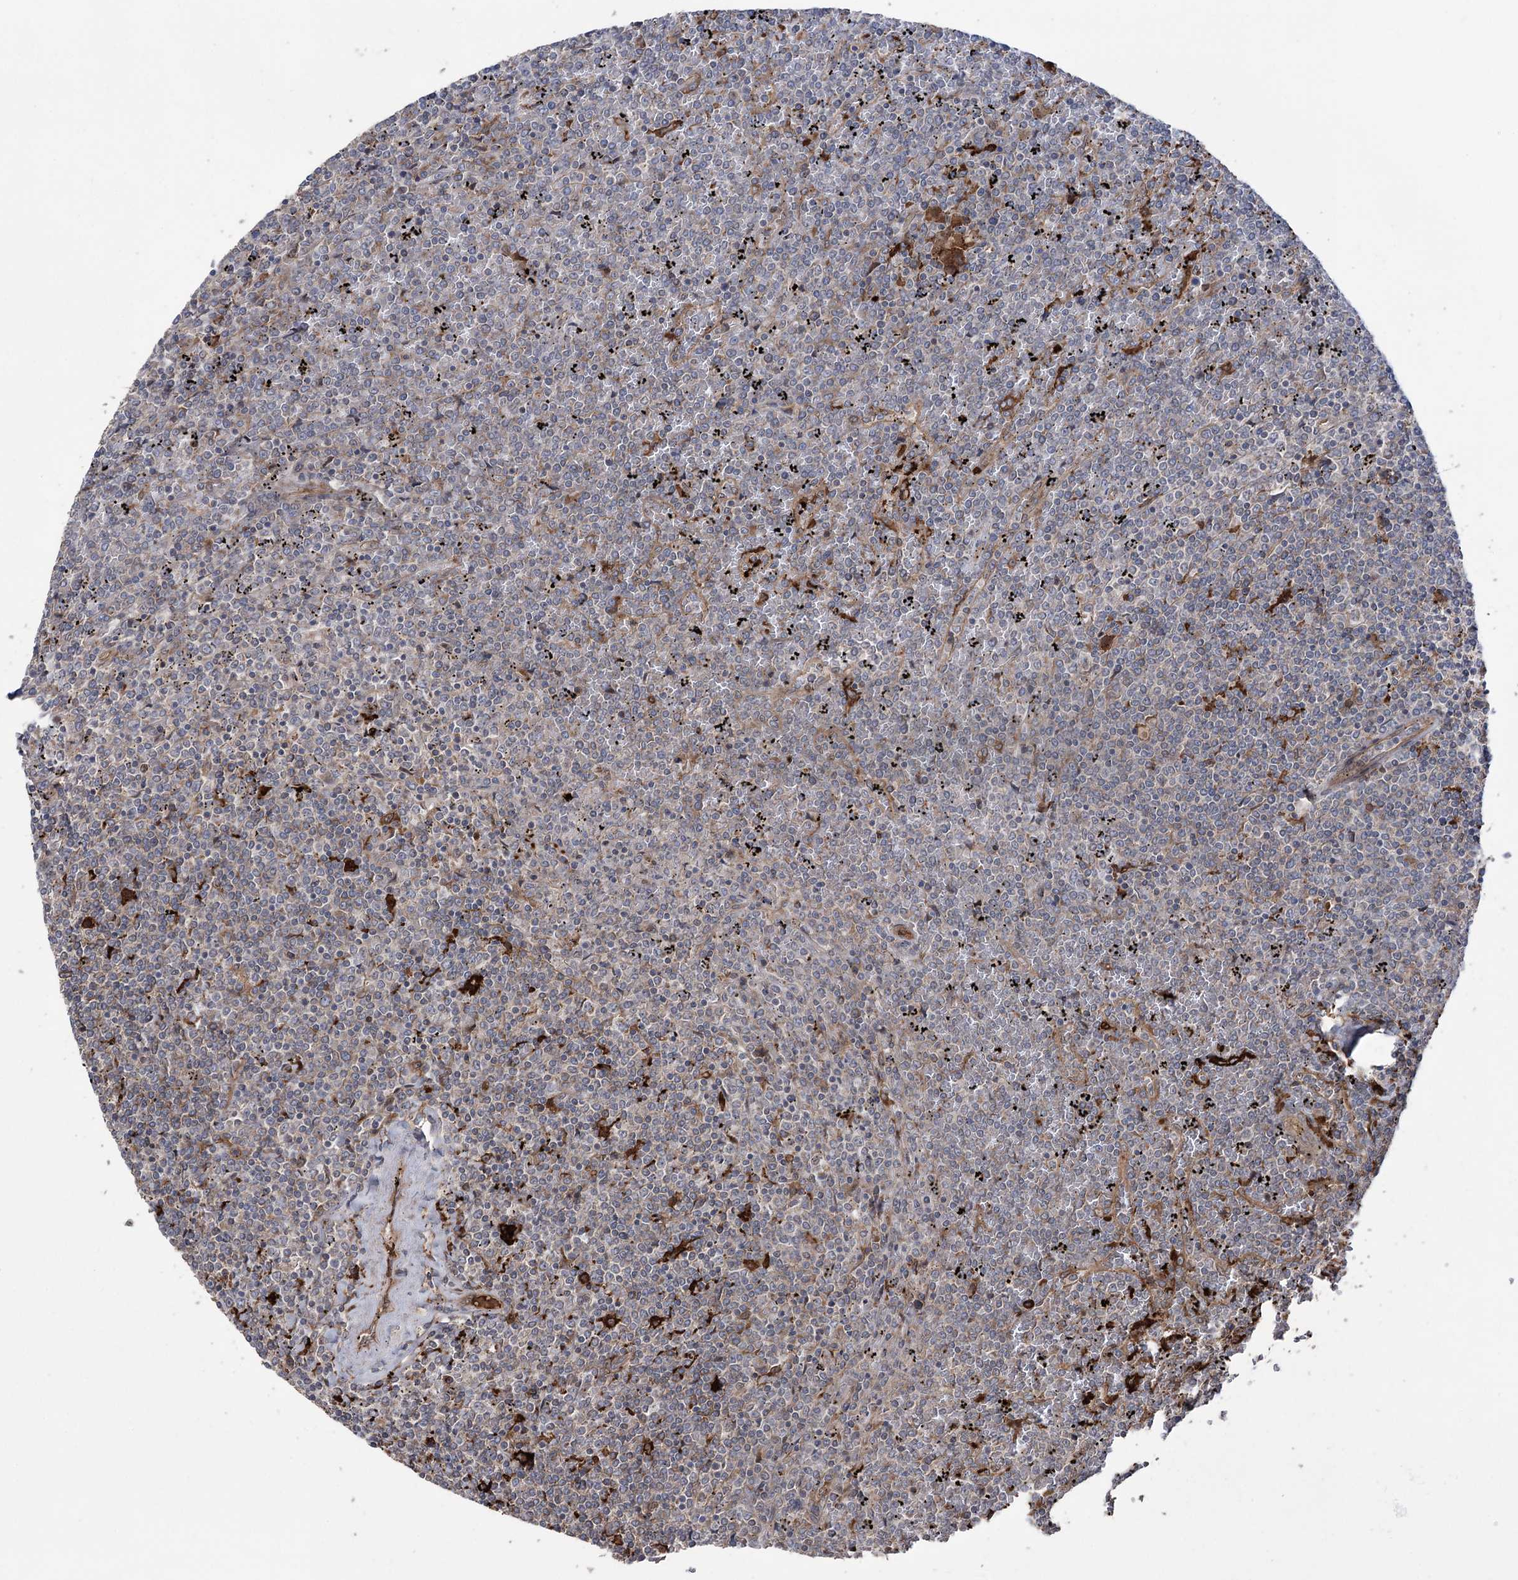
{"staining": {"intensity": "negative", "quantity": "none", "location": "none"}, "tissue": "lymphoma", "cell_type": "Tumor cells", "image_type": "cancer", "snomed": [{"axis": "morphology", "description": "Malignant lymphoma, non-Hodgkin's type, Low grade"}, {"axis": "topography", "description": "Spleen"}], "caption": "The image reveals no staining of tumor cells in lymphoma.", "gene": "OTUD1", "patient": {"sex": "female", "age": 19}}